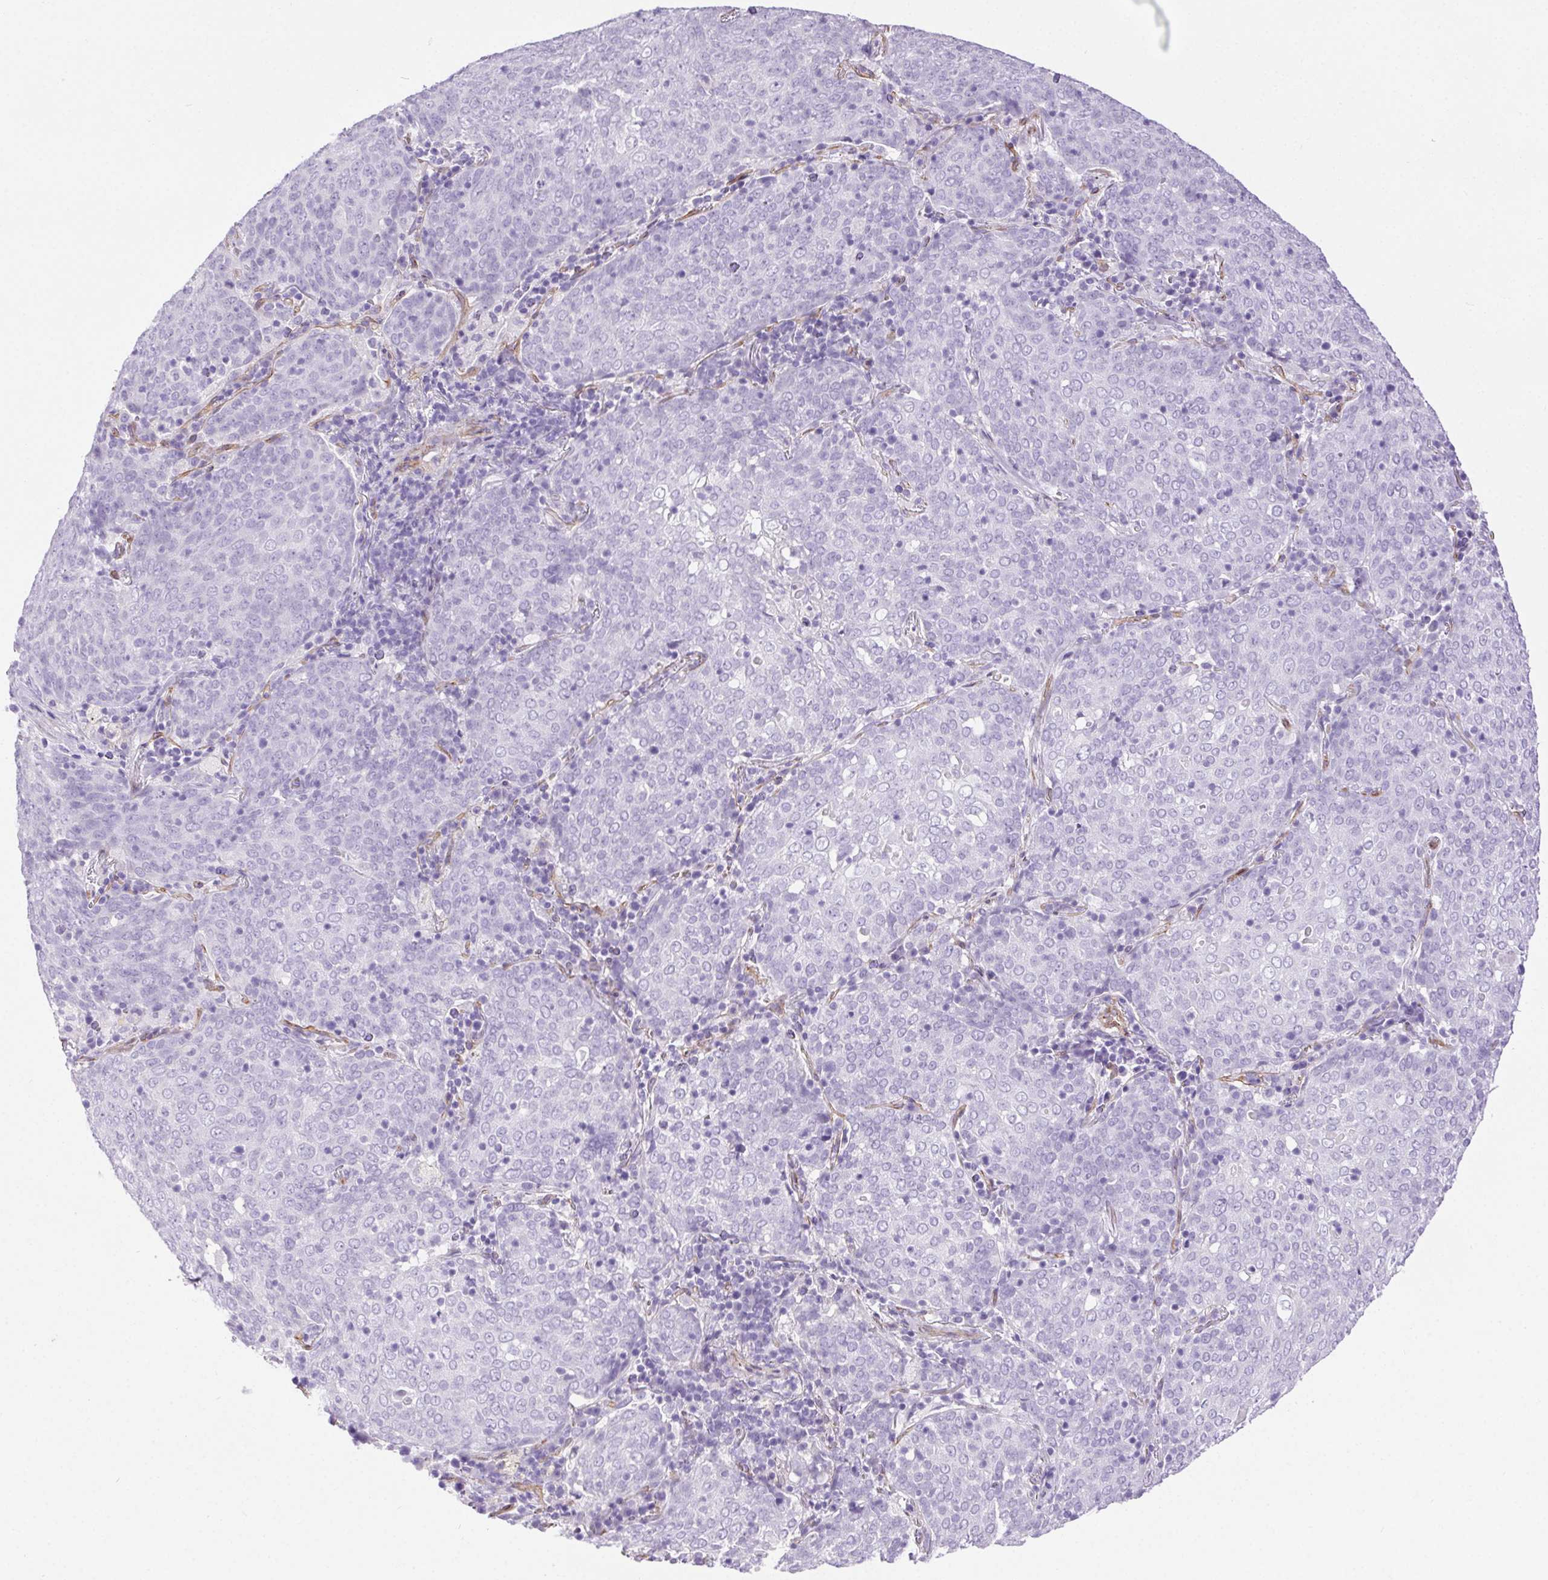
{"staining": {"intensity": "negative", "quantity": "none", "location": "none"}, "tissue": "lung cancer", "cell_type": "Tumor cells", "image_type": "cancer", "snomed": [{"axis": "morphology", "description": "Squamous cell carcinoma, NOS"}, {"axis": "topography", "description": "Lung"}], "caption": "Tumor cells are negative for brown protein staining in lung cancer.", "gene": "SHCBP1L", "patient": {"sex": "male", "age": 82}}